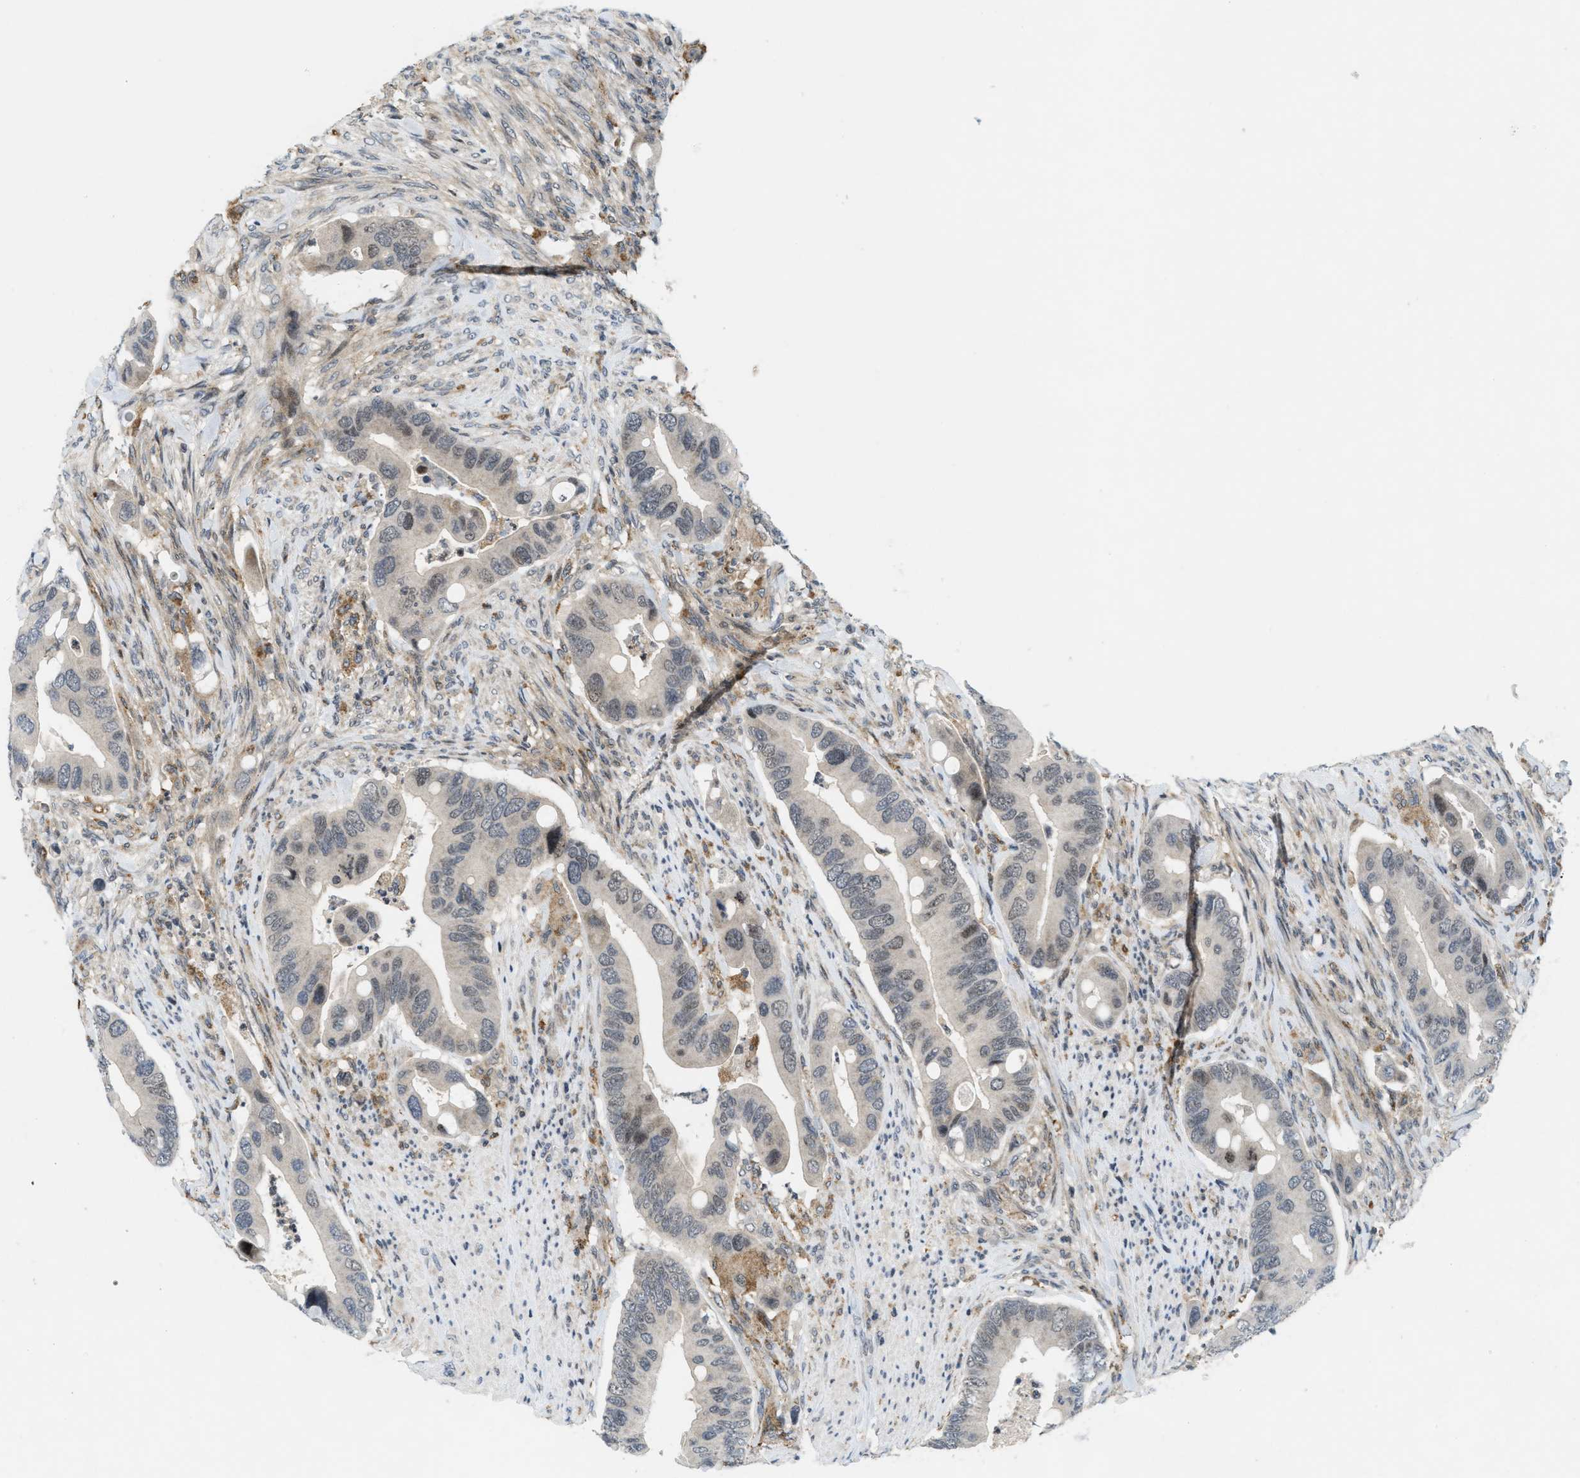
{"staining": {"intensity": "moderate", "quantity": "<25%", "location": "nuclear"}, "tissue": "colorectal cancer", "cell_type": "Tumor cells", "image_type": "cancer", "snomed": [{"axis": "morphology", "description": "Adenocarcinoma, NOS"}, {"axis": "topography", "description": "Rectum"}], "caption": "Approximately <25% of tumor cells in adenocarcinoma (colorectal) display moderate nuclear protein staining as visualized by brown immunohistochemical staining.", "gene": "ING1", "patient": {"sex": "female", "age": 57}}